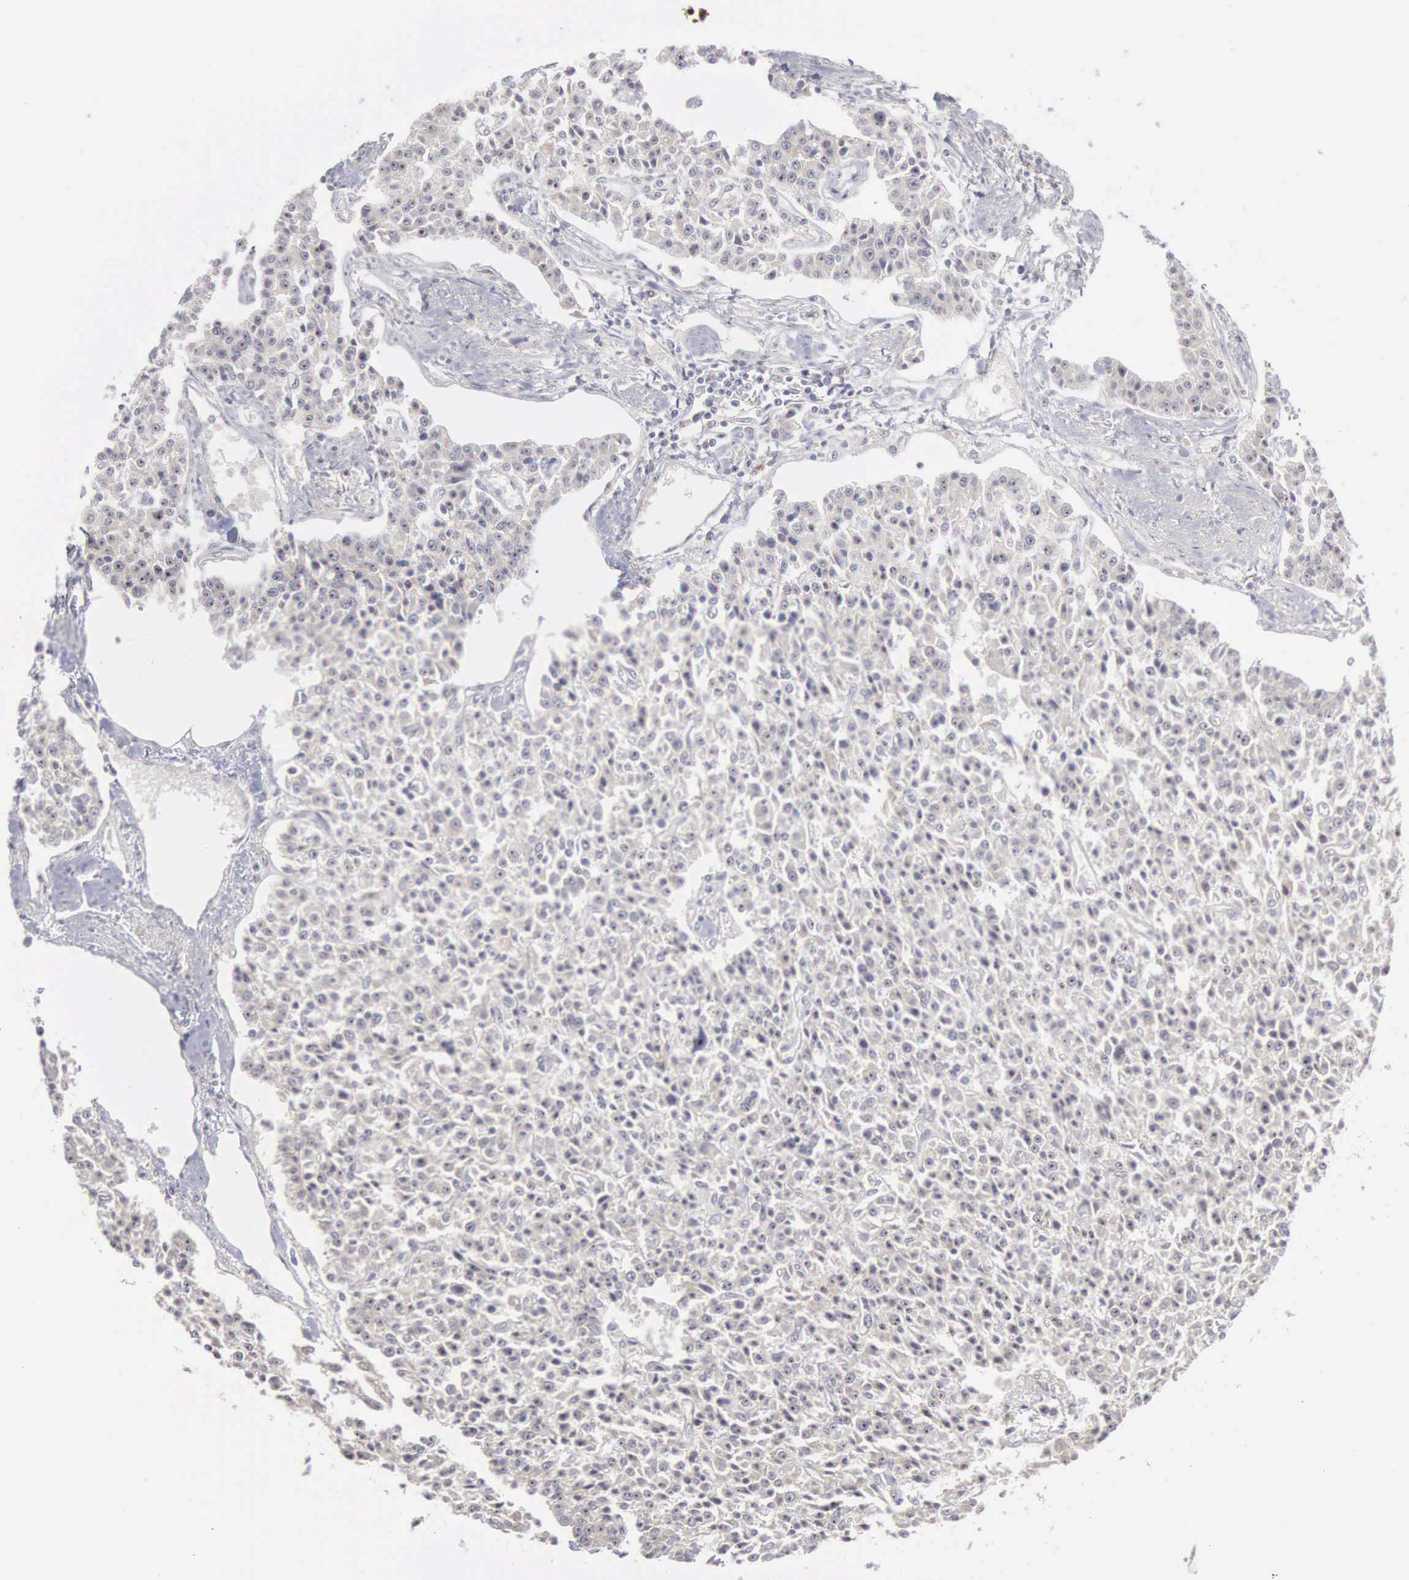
{"staining": {"intensity": "weak", "quantity": ">75%", "location": "cytoplasmic/membranous"}, "tissue": "carcinoid", "cell_type": "Tumor cells", "image_type": "cancer", "snomed": [{"axis": "morphology", "description": "Carcinoid, malignant, NOS"}, {"axis": "topography", "description": "Stomach"}], "caption": "This is a photomicrograph of immunohistochemistry staining of carcinoid, which shows weak positivity in the cytoplasmic/membranous of tumor cells.", "gene": "AMN", "patient": {"sex": "female", "age": 76}}